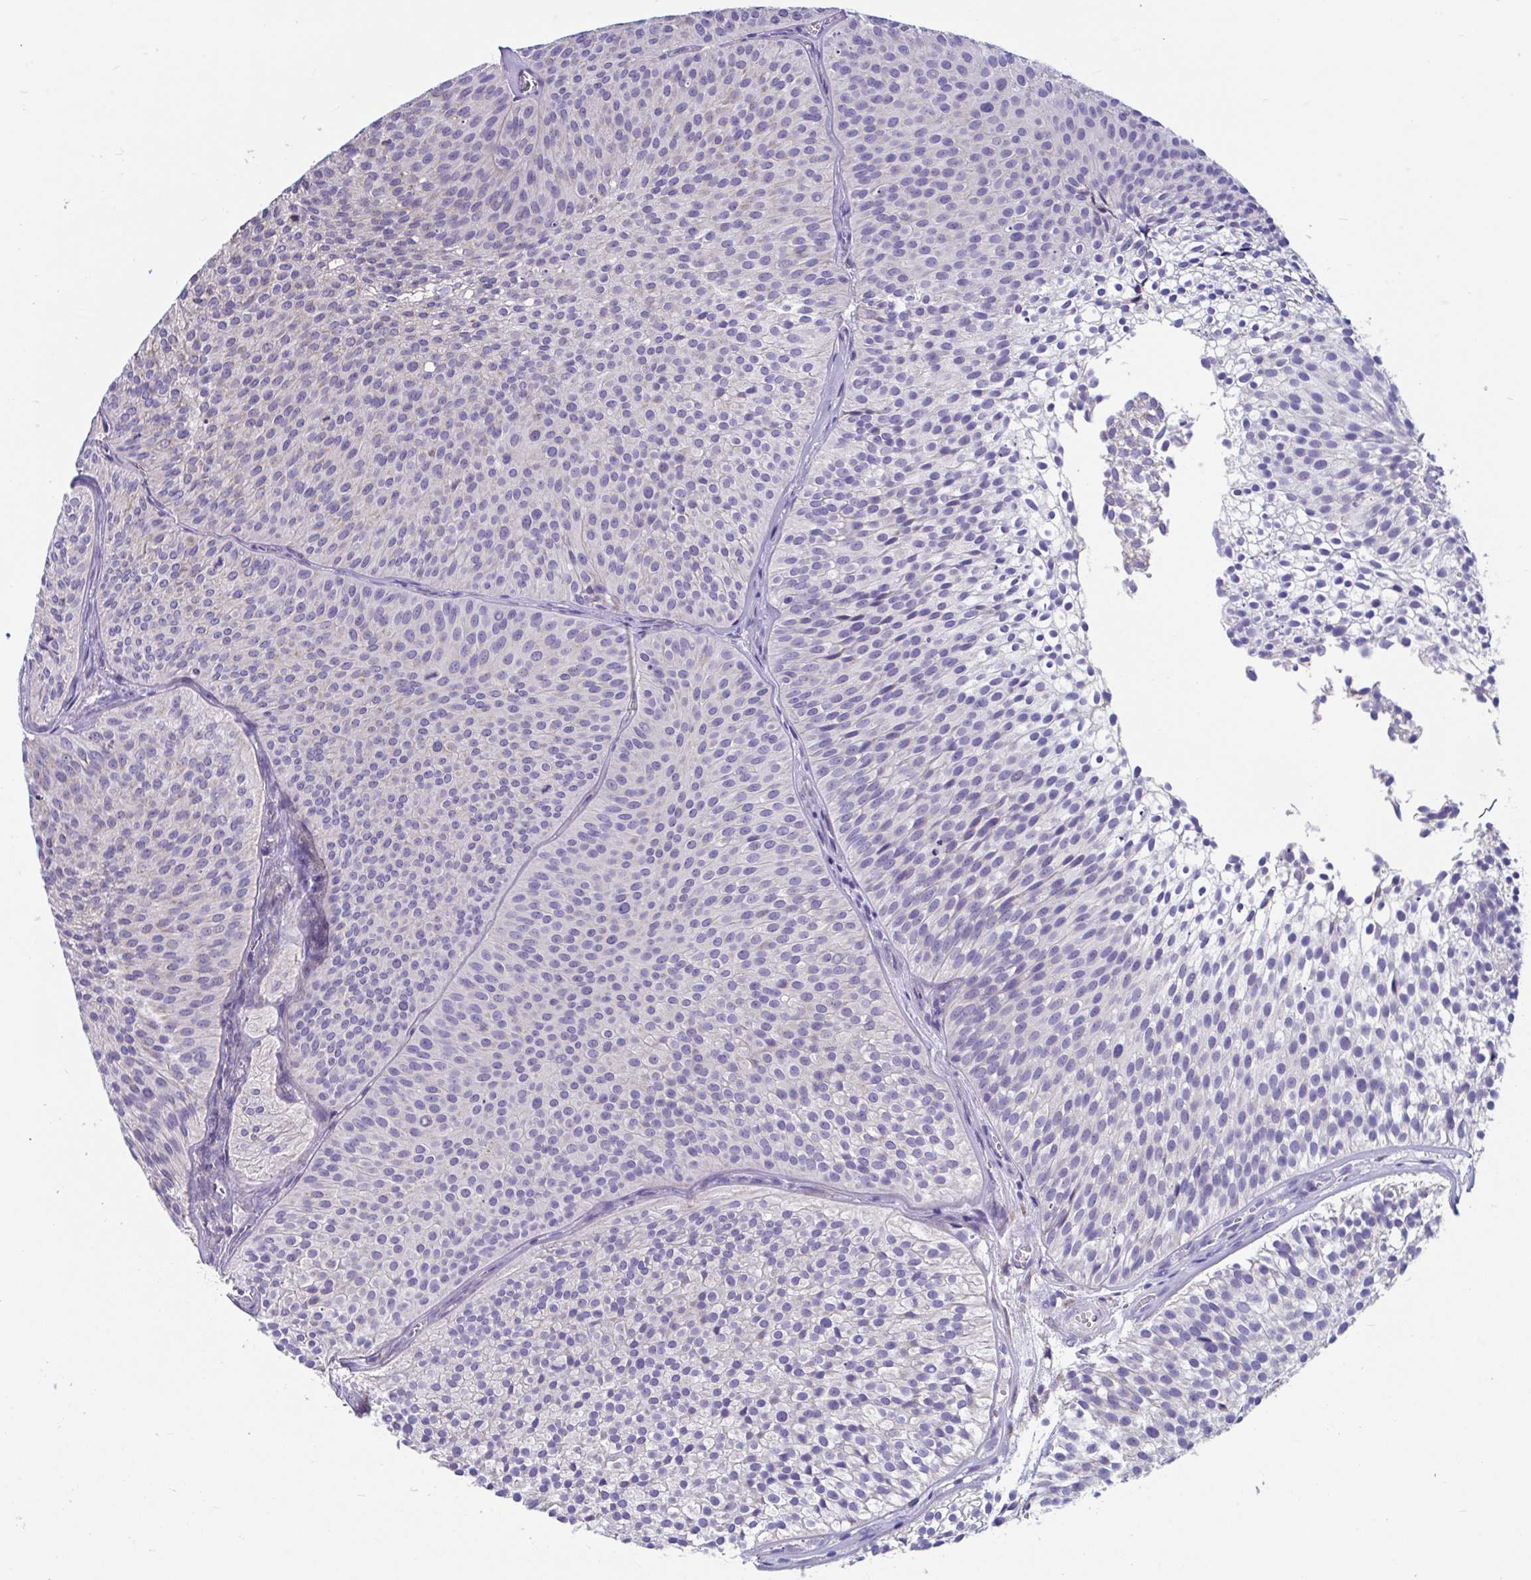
{"staining": {"intensity": "negative", "quantity": "none", "location": "none"}, "tissue": "urothelial cancer", "cell_type": "Tumor cells", "image_type": "cancer", "snomed": [{"axis": "morphology", "description": "Urothelial carcinoma, Low grade"}, {"axis": "topography", "description": "Urinary bladder"}], "caption": "Tumor cells are negative for brown protein staining in urothelial cancer. (IHC, brightfield microscopy, high magnification).", "gene": "OR13A1", "patient": {"sex": "male", "age": 91}}